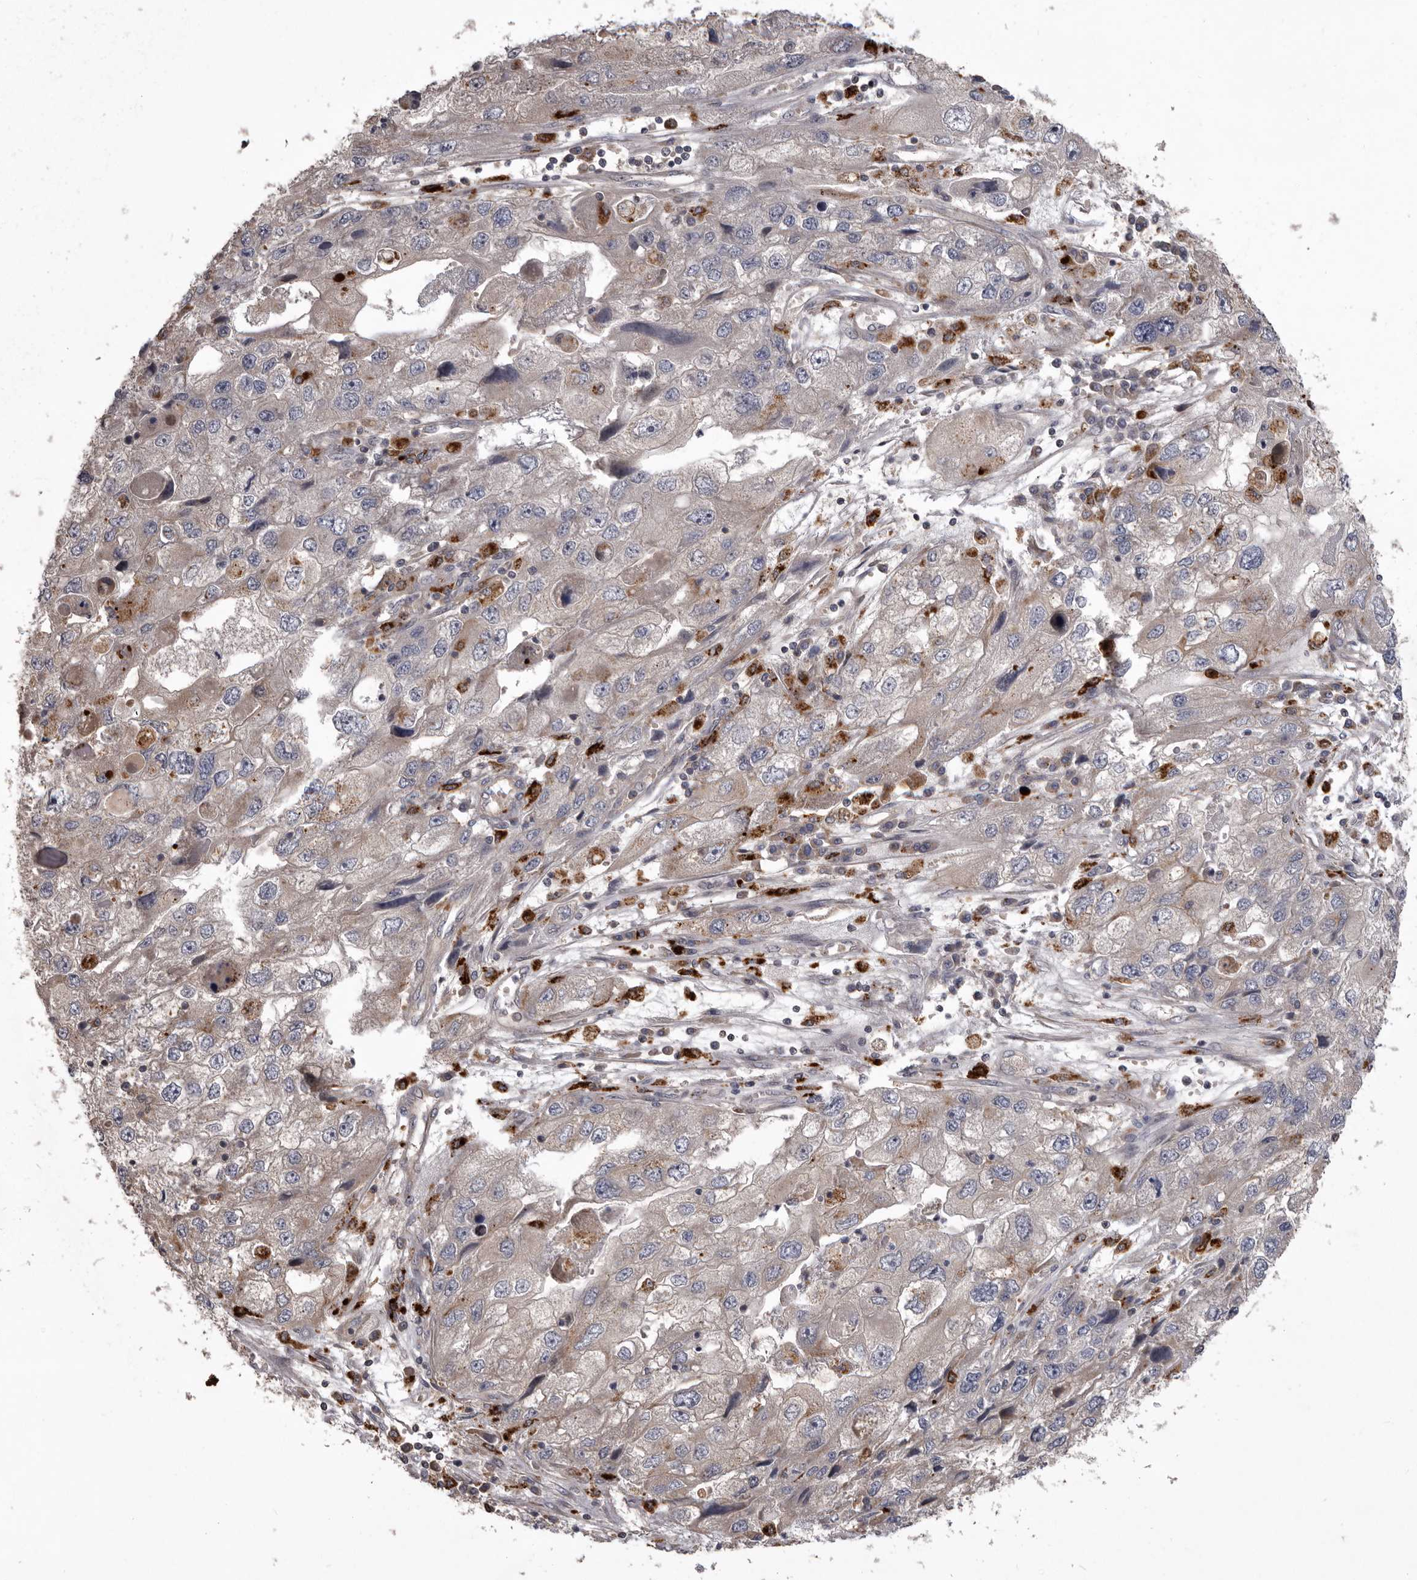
{"staining": {"intensity": "weak", "quantity": "<25%", "location": "cytoplasmic/membranous"}, "tissue": "endometrial cancer", "cell_type": "Tumor cells", "image_type": "cancer", "snomed": [{"axis": "morphology", "description": "Adenocarcinoma, NOS"}, {"axis": "topography", "description": "Endometrium"}], "caption": "This is an IHC photomicrograph of human endometrial cancer (adenocarcinoma). There is no expression in tumor cells.", "gene": "WDR47", "patient": {"sex": "female", "age": 49}}